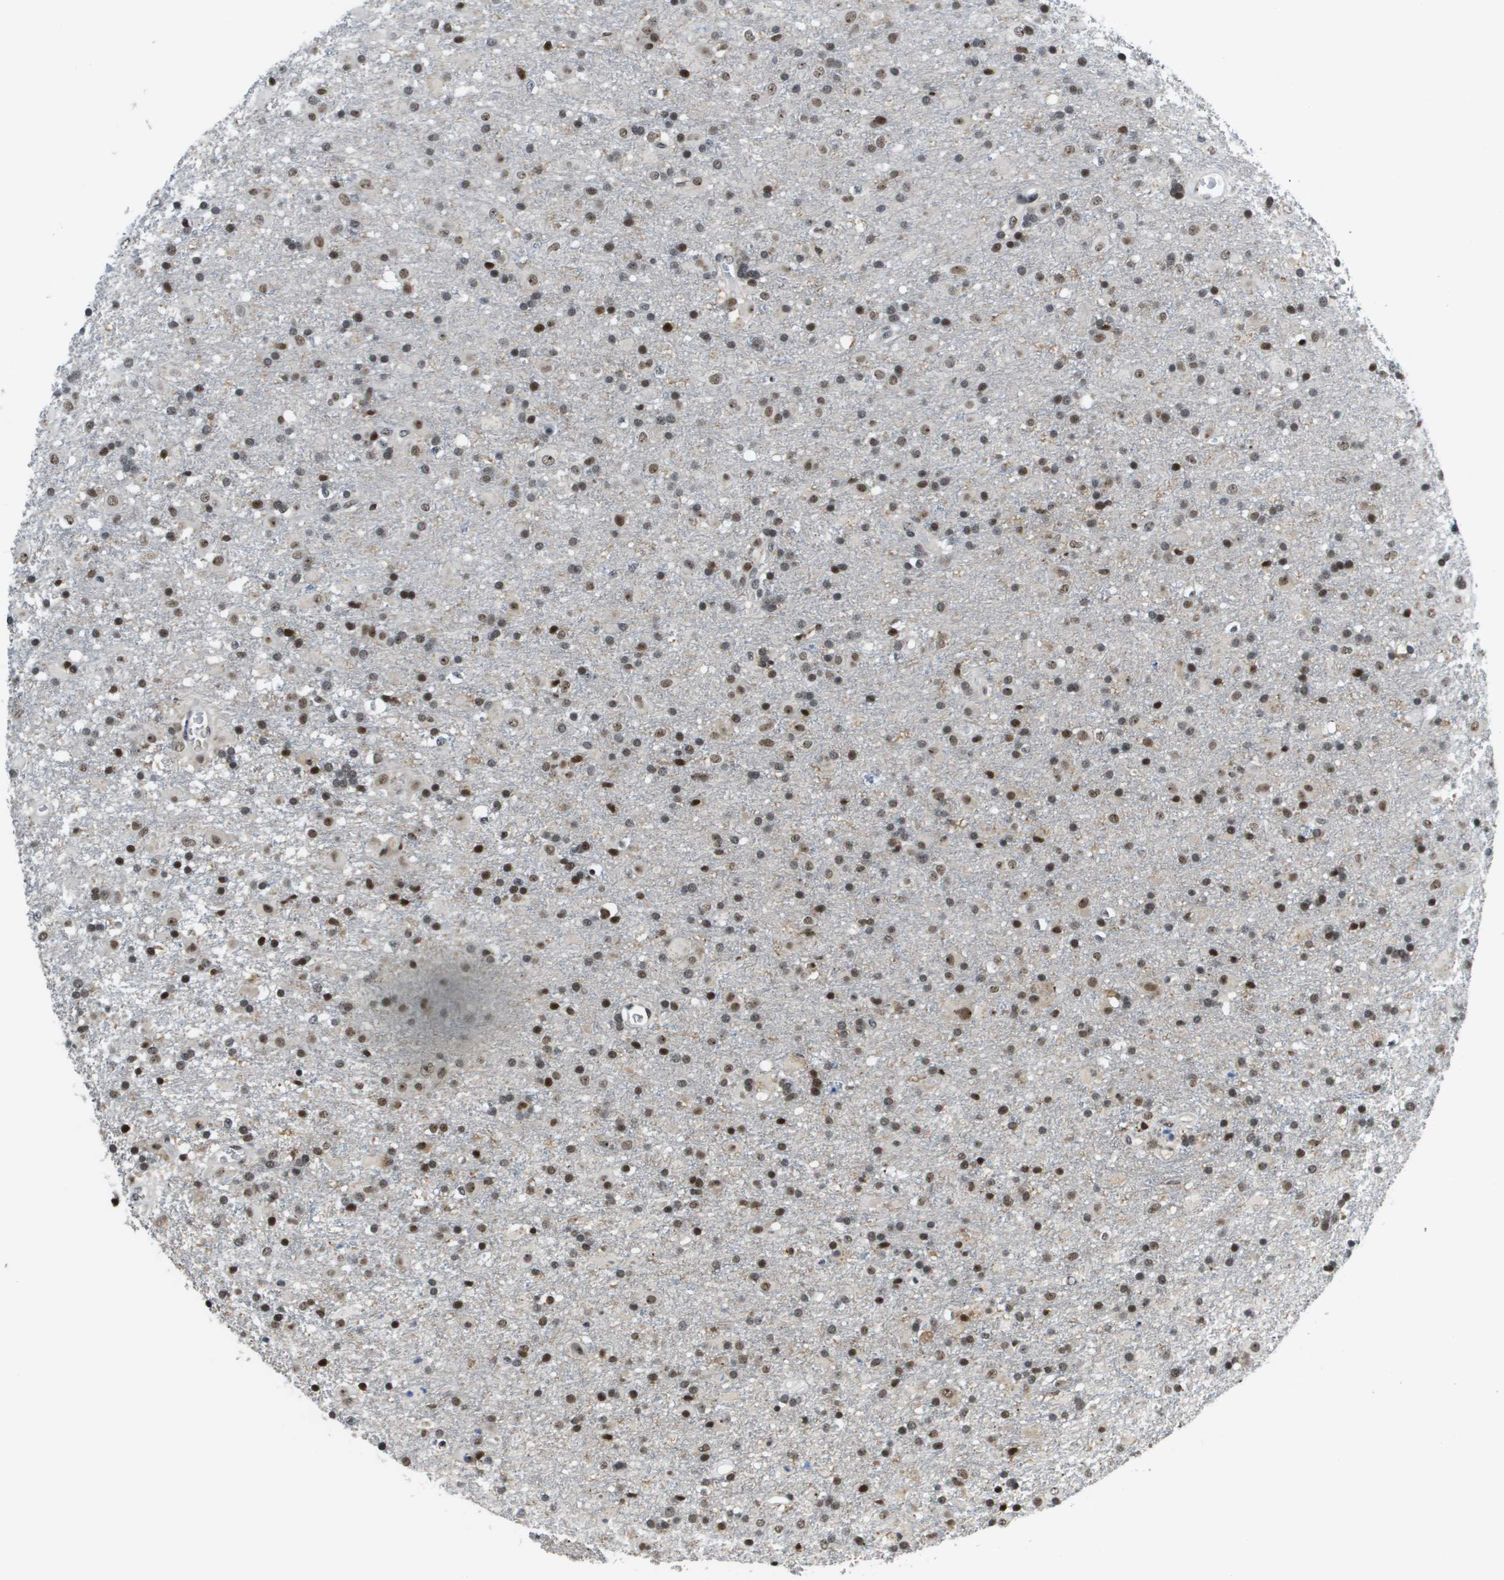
{"staining": {"intensity": "strong", "quantity": ">75%", "location": "nuclear"}, "tissue": "glioma", "cell_type": "Tumor cells", "image_type": "cancer", "snomed": [{"axis": "morphology", "description": "Glioma, malignant, Low grade"}, {"axis": "topography", "description": "Brain"}], "caption": "Immunohistochemistry (IHC) image of neoplastic tissue: human malignant glioma (low-grade) stained using immunohistochemistry (IHC) reveals high levels of strong protein expression localized specifically in the nuclear of tumor cells, appearing as a nuclear brown color.", "gene": "EP400", "patient": {"sex": "male", "age": 65}}